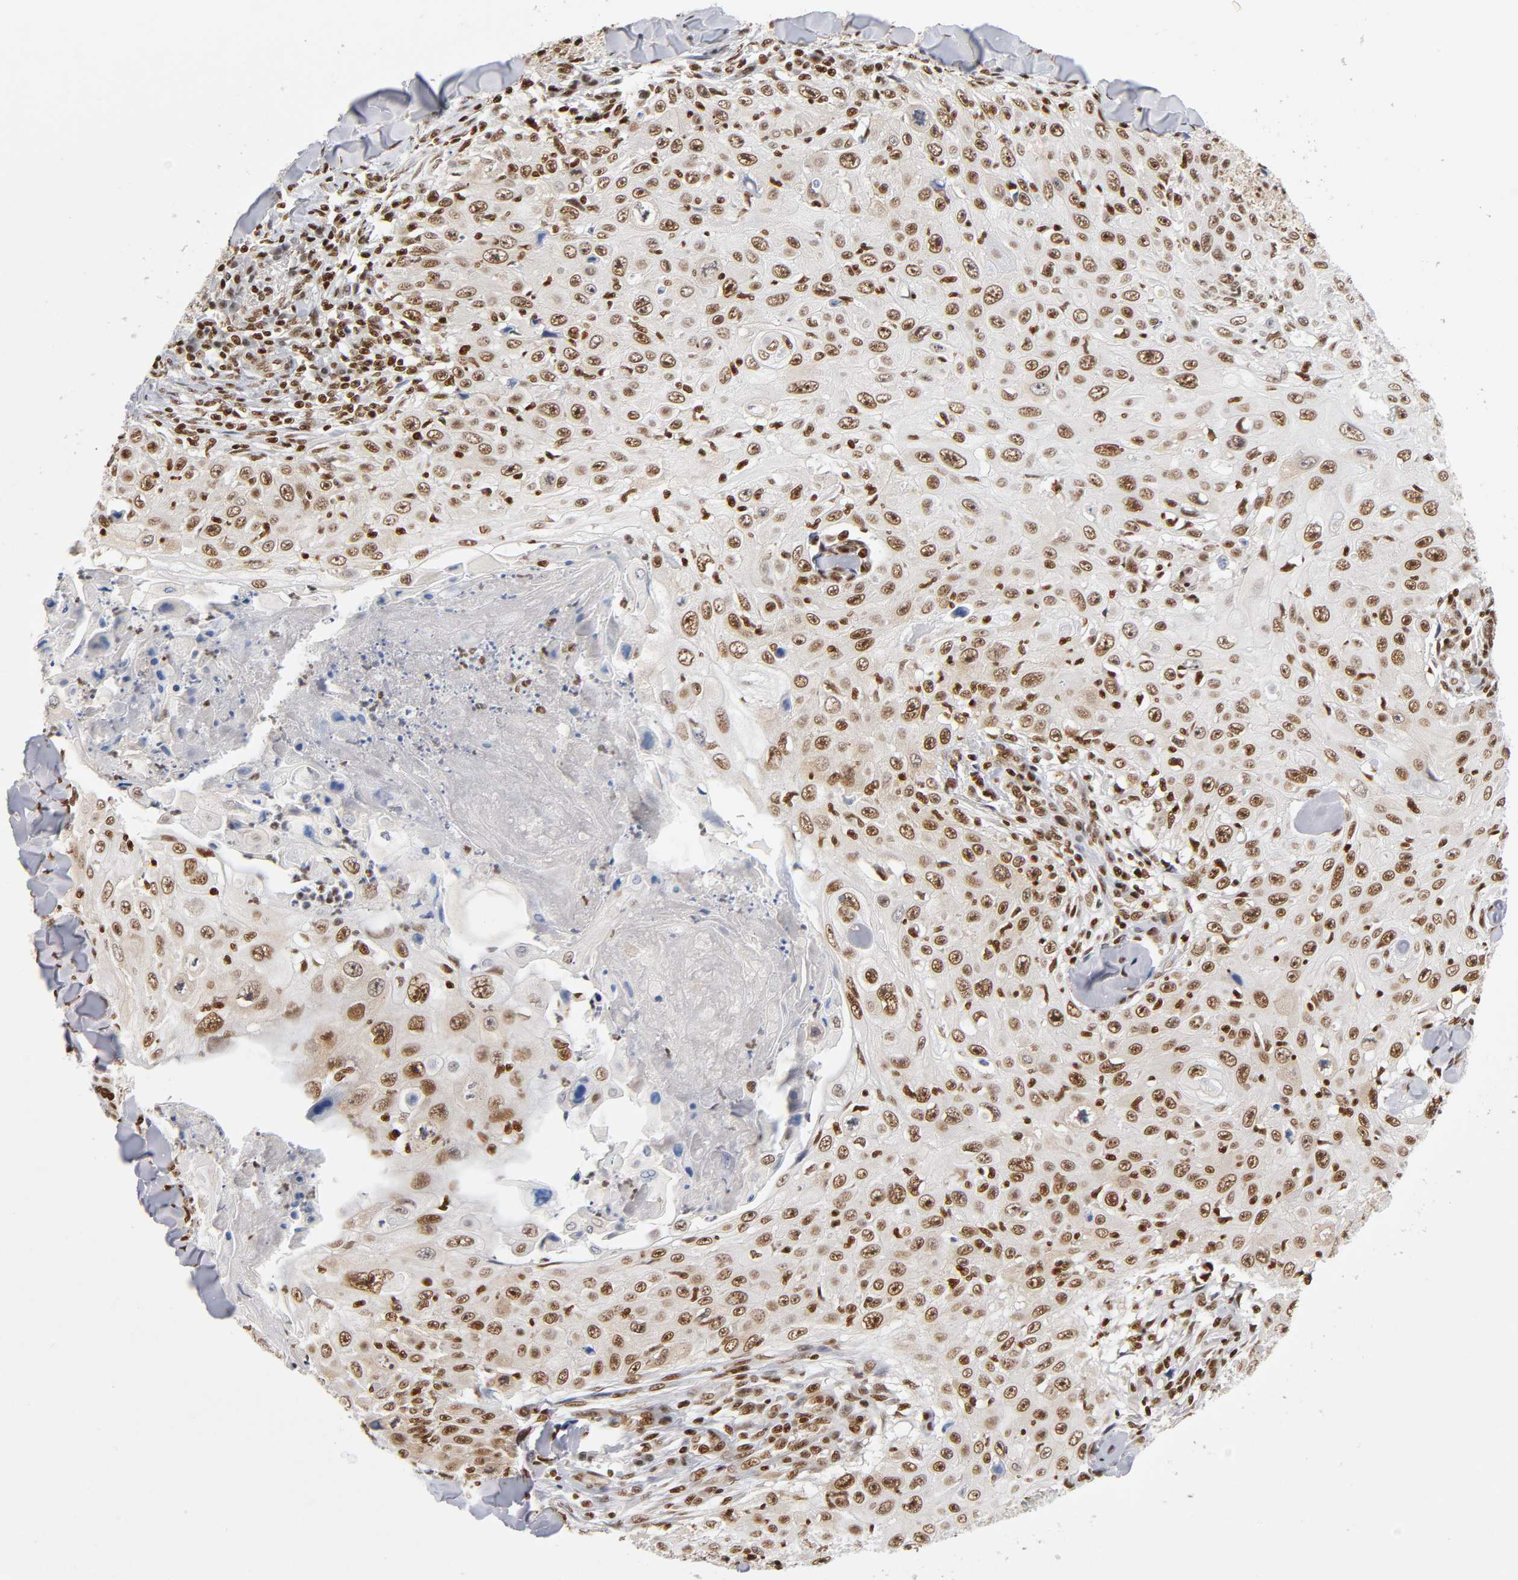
{"staining": {"intensity": "strong", "quantity": ">75%", "location": "nuclear"}, "tissue": "skin cancer", "cell_type": "Tumor cells", "image_type": "cancer", "snomed": [{"axis": "morphology", "description": "Squamous cell carcinoma, NOS"}, {"axis": "topography", "description": "Skin"}], "caption": "Protein expression analysis of human skin squamous cell carcinoma reveals strong nuclear positivity in approximately >75% of tumor cells.", "gene": "ILKAP", "patient": {"sex": "male", "age": 86}}